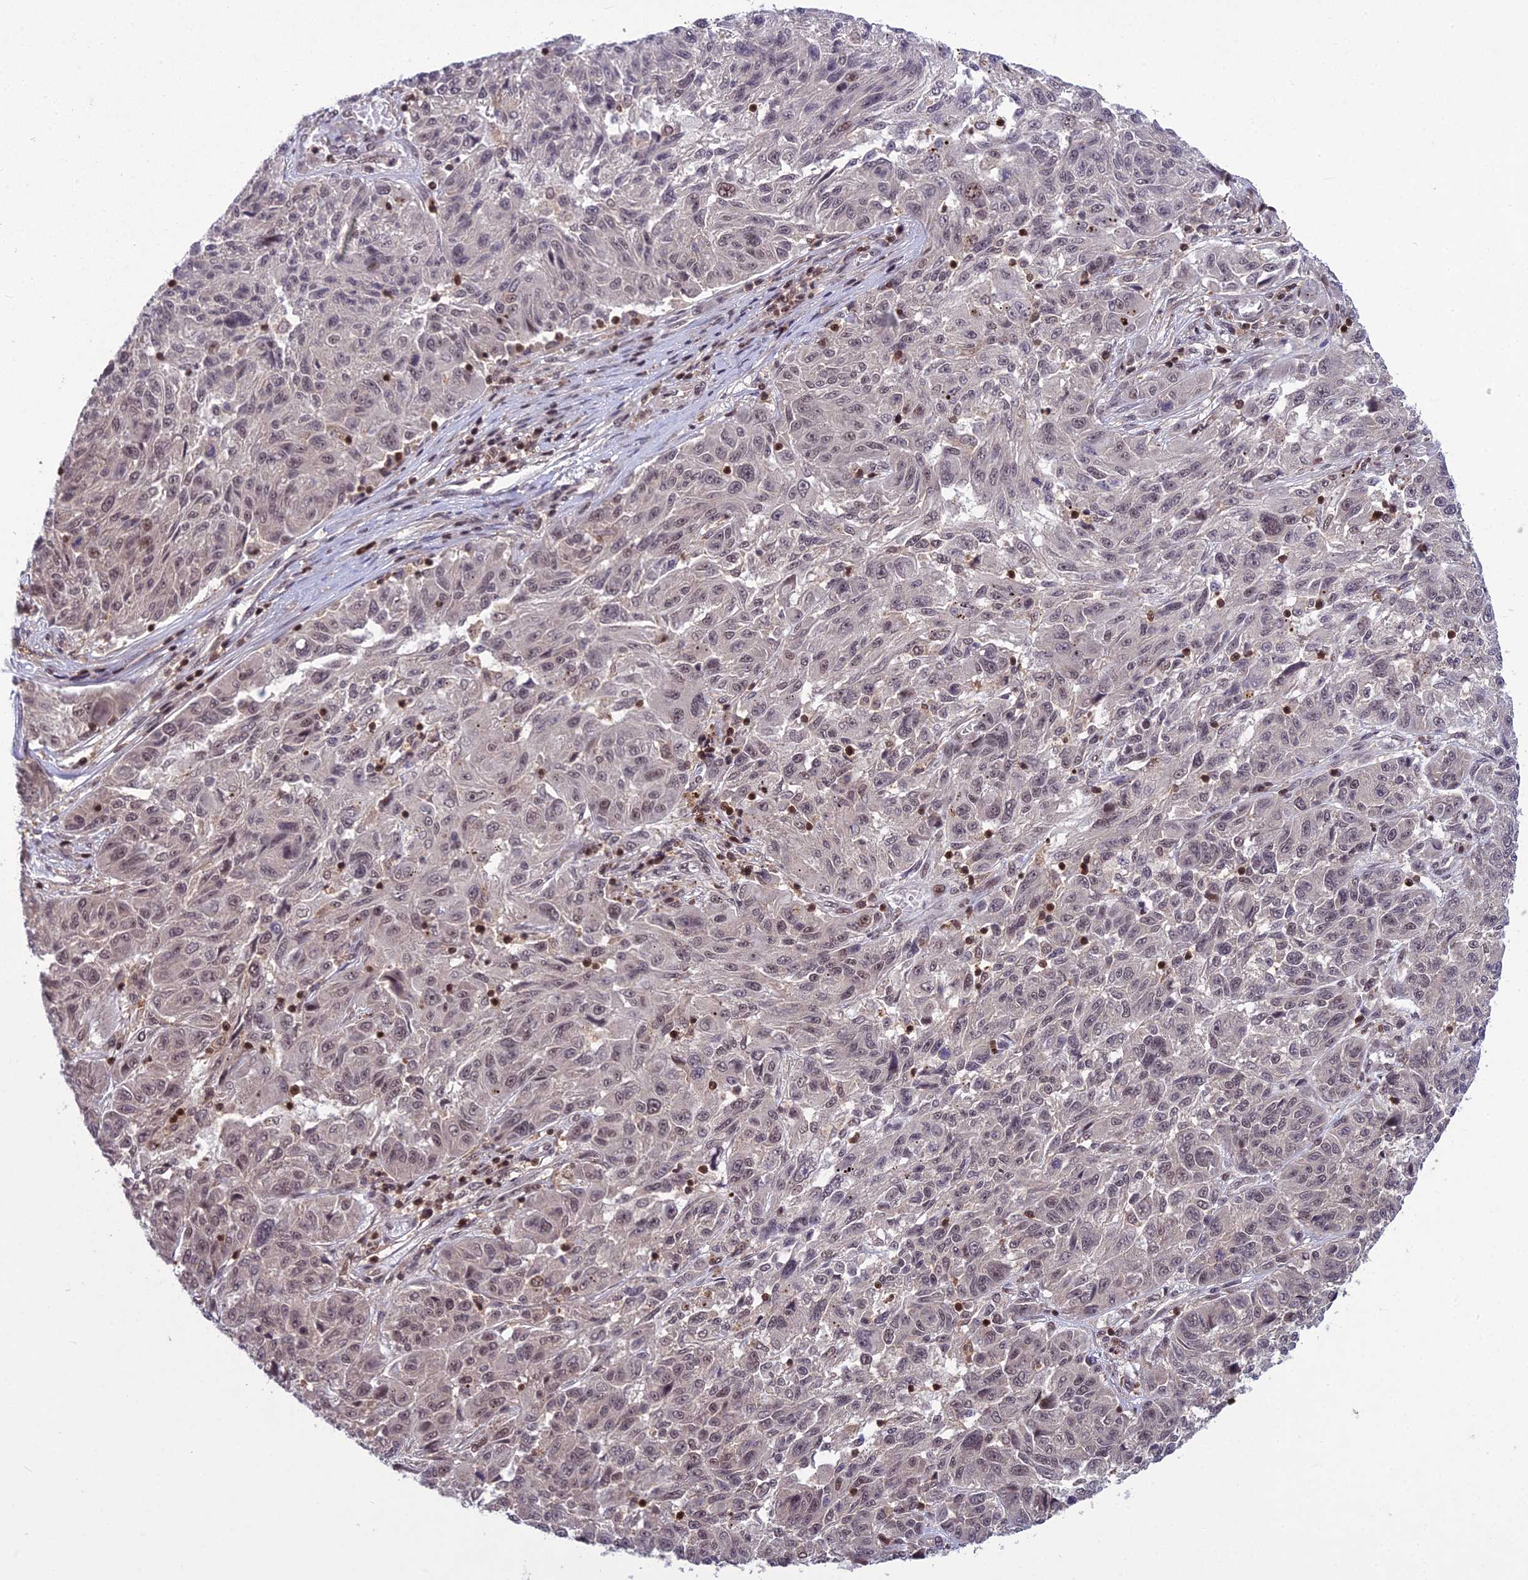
{"staining": {"intensity": "weak", "quantity": "25%-75%", "location": "nuclear"}, "tissue": "melanoma", "cell_type": "Tumor cells", "image_type": "cancer", "snomed": [{"axis": "morphology", "description": "Malignant melanoma, NOS"}, {"axis": "topography", "description": "Skin"}], "caption": "Immunohistochemistry (DAB (3,3'-diaminobenzidine)) staining of human malignant melanoma displays weak nuclear protein expression in about 25%-75% of tumor cells.", "gene": "GMEB1", "patient": {"sex": "male", "age": 53}}